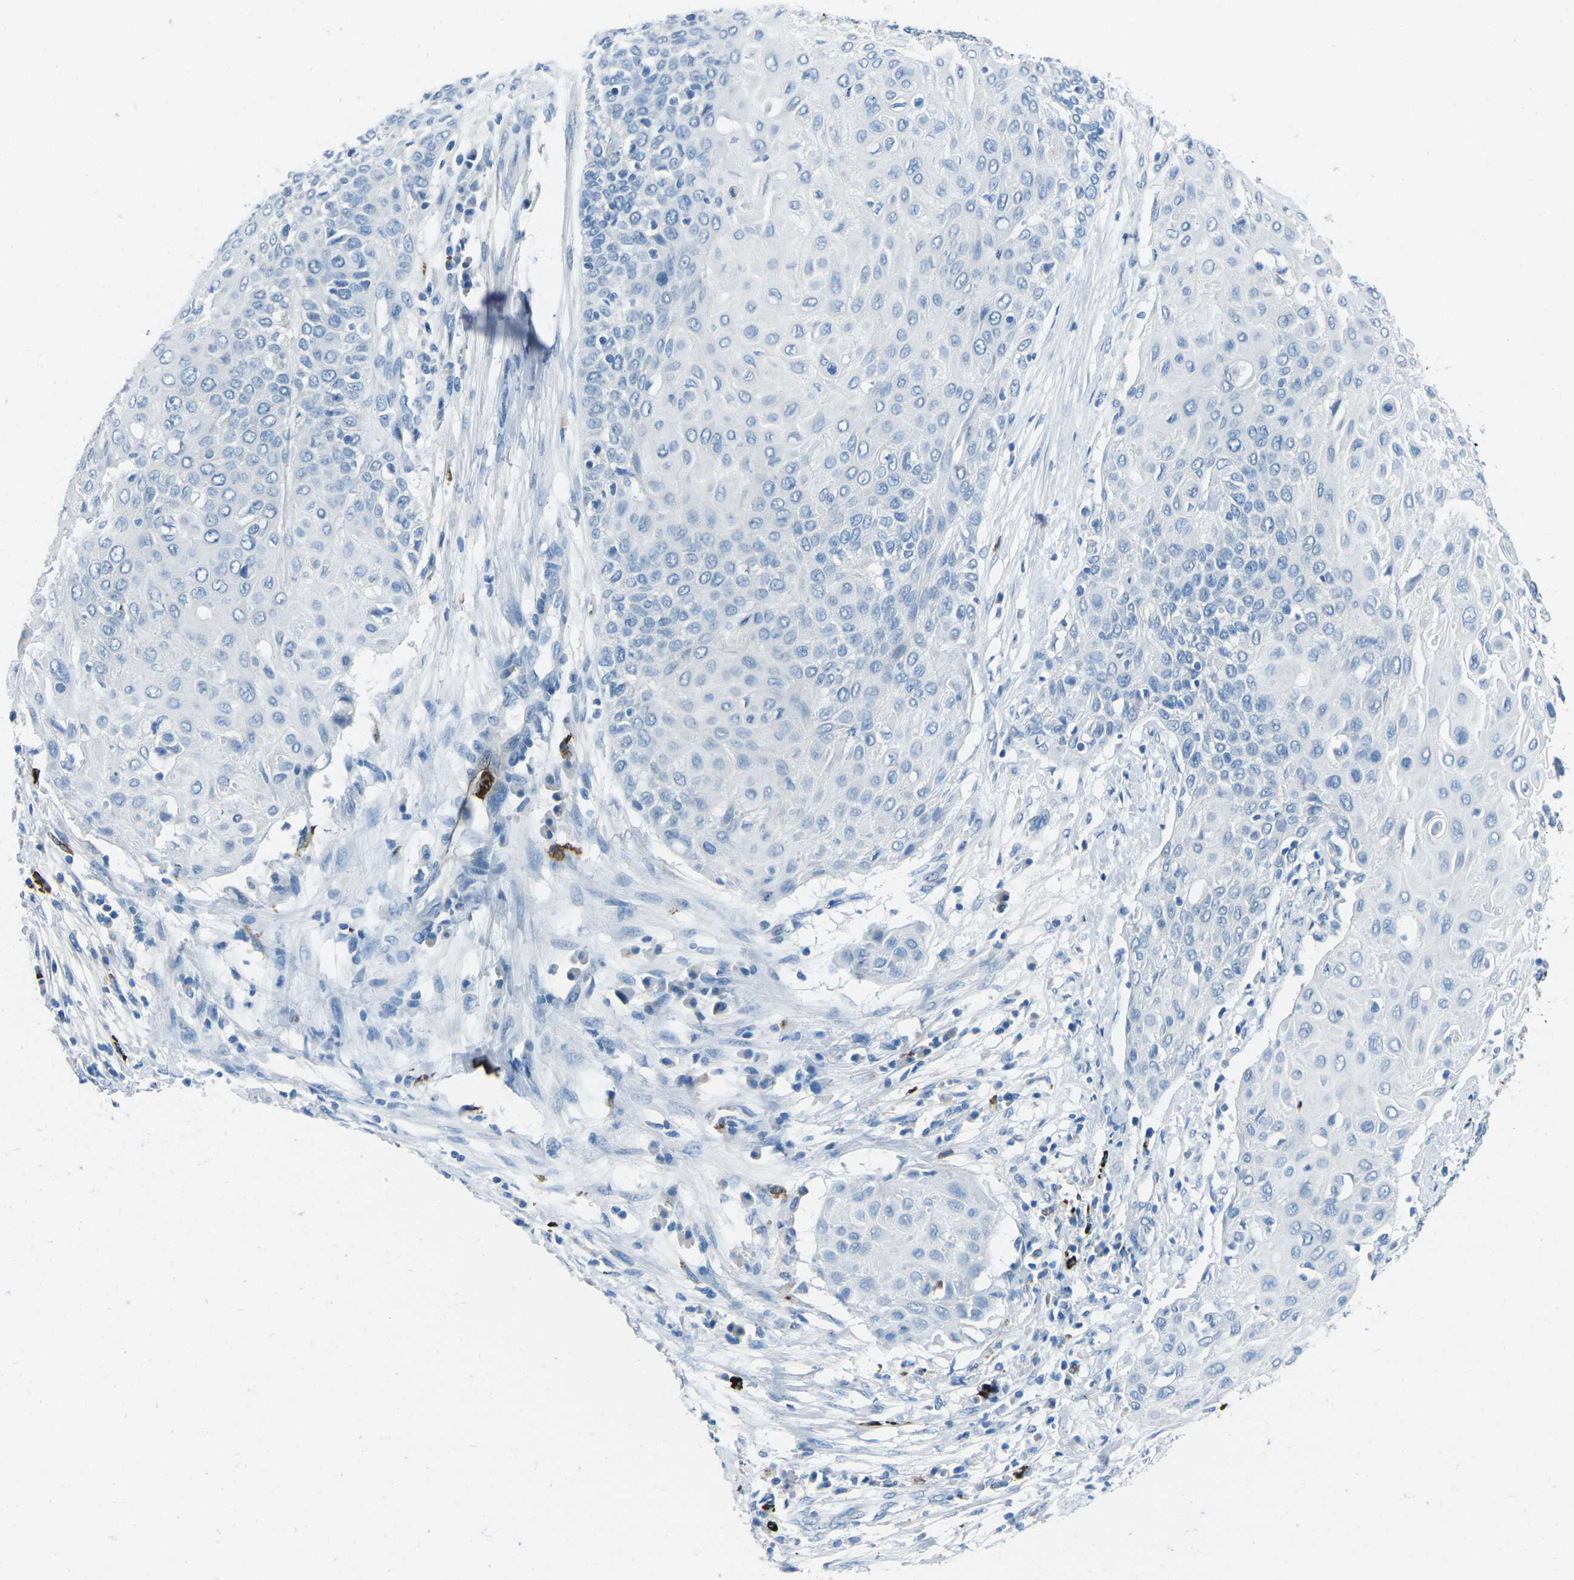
{"staining": {"intensity": "negative", "quantity": "none", "location": "none"}, "tissue": "cervical cancer", "cell_type": "Tumor cells", "image_type": "cancer", "snomed": [{"axis": "morphology", "description": "Squamous cell carcinoma, NOS"}, {"axis": "topography", "description": "Cervix"}], "caption": "Tumor cells are negative for brown protein staining in squamous cell carcinoma (cervical).", "gene": "FCN1", "patient": {"sex": "female", "age": 39}}